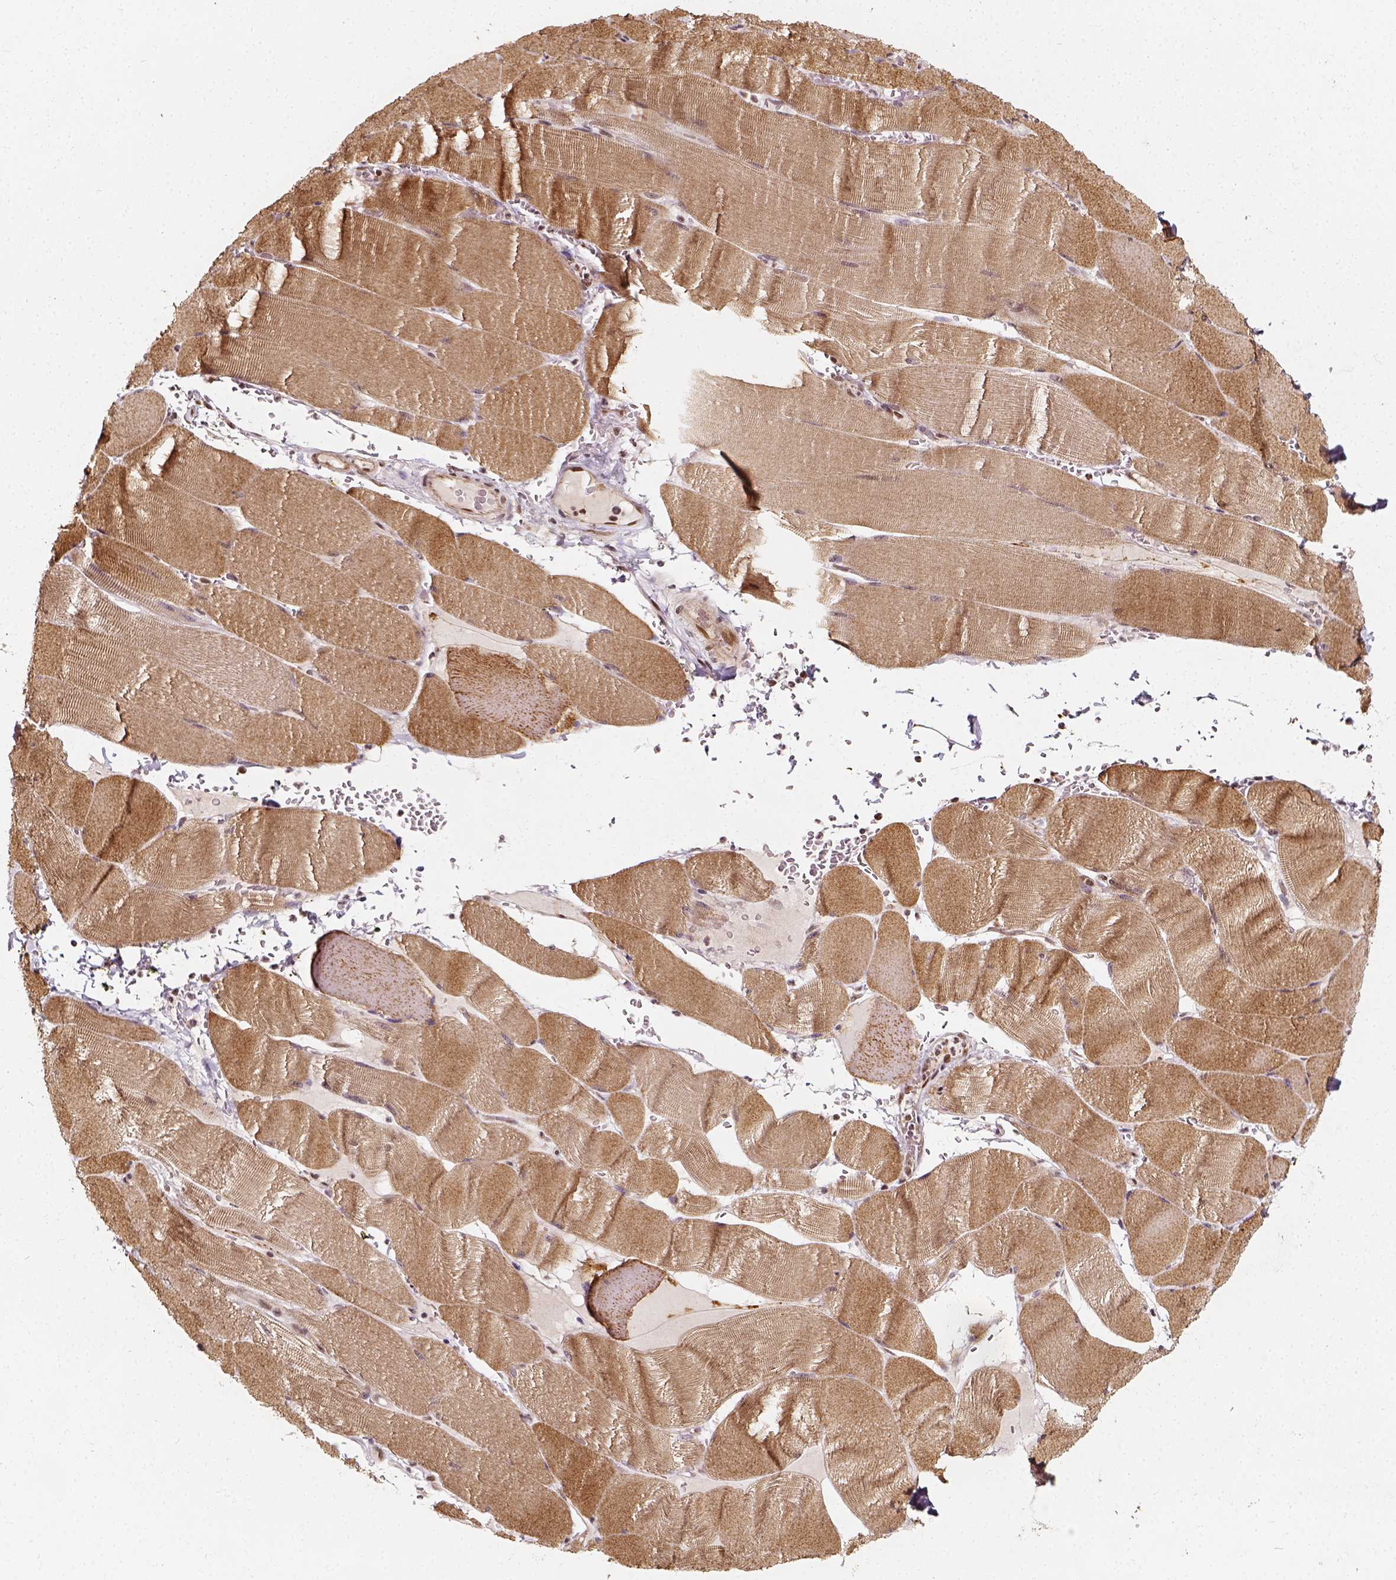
{"staining": {"intensity": "moderate", "quantity": ">75%", "location": "cytoplasmic/membranous"}, "tissue": "skeletal muscle", "cell_type": "Myocytes", "image_type": "normal", "snomed": [{"axis": "morphology", "description": "Normal tissue, NOS"}, {"axis": "topography", "description": "Skeletal muscle"}], "caption": "Protein expression analysis of benign human skeletal muscle reveals moderate cytoplasmic/membranous staining in about >75% of myocytes. The staining was performed using DAB (3,3'-diaminobenzidine) to visualize the protein expression in brown, while the nuclei were stained in blue with hematoxylin (Magnification: 20x).", "gene": "NACC1", "patient": {"sex": "male", "age": 56}}